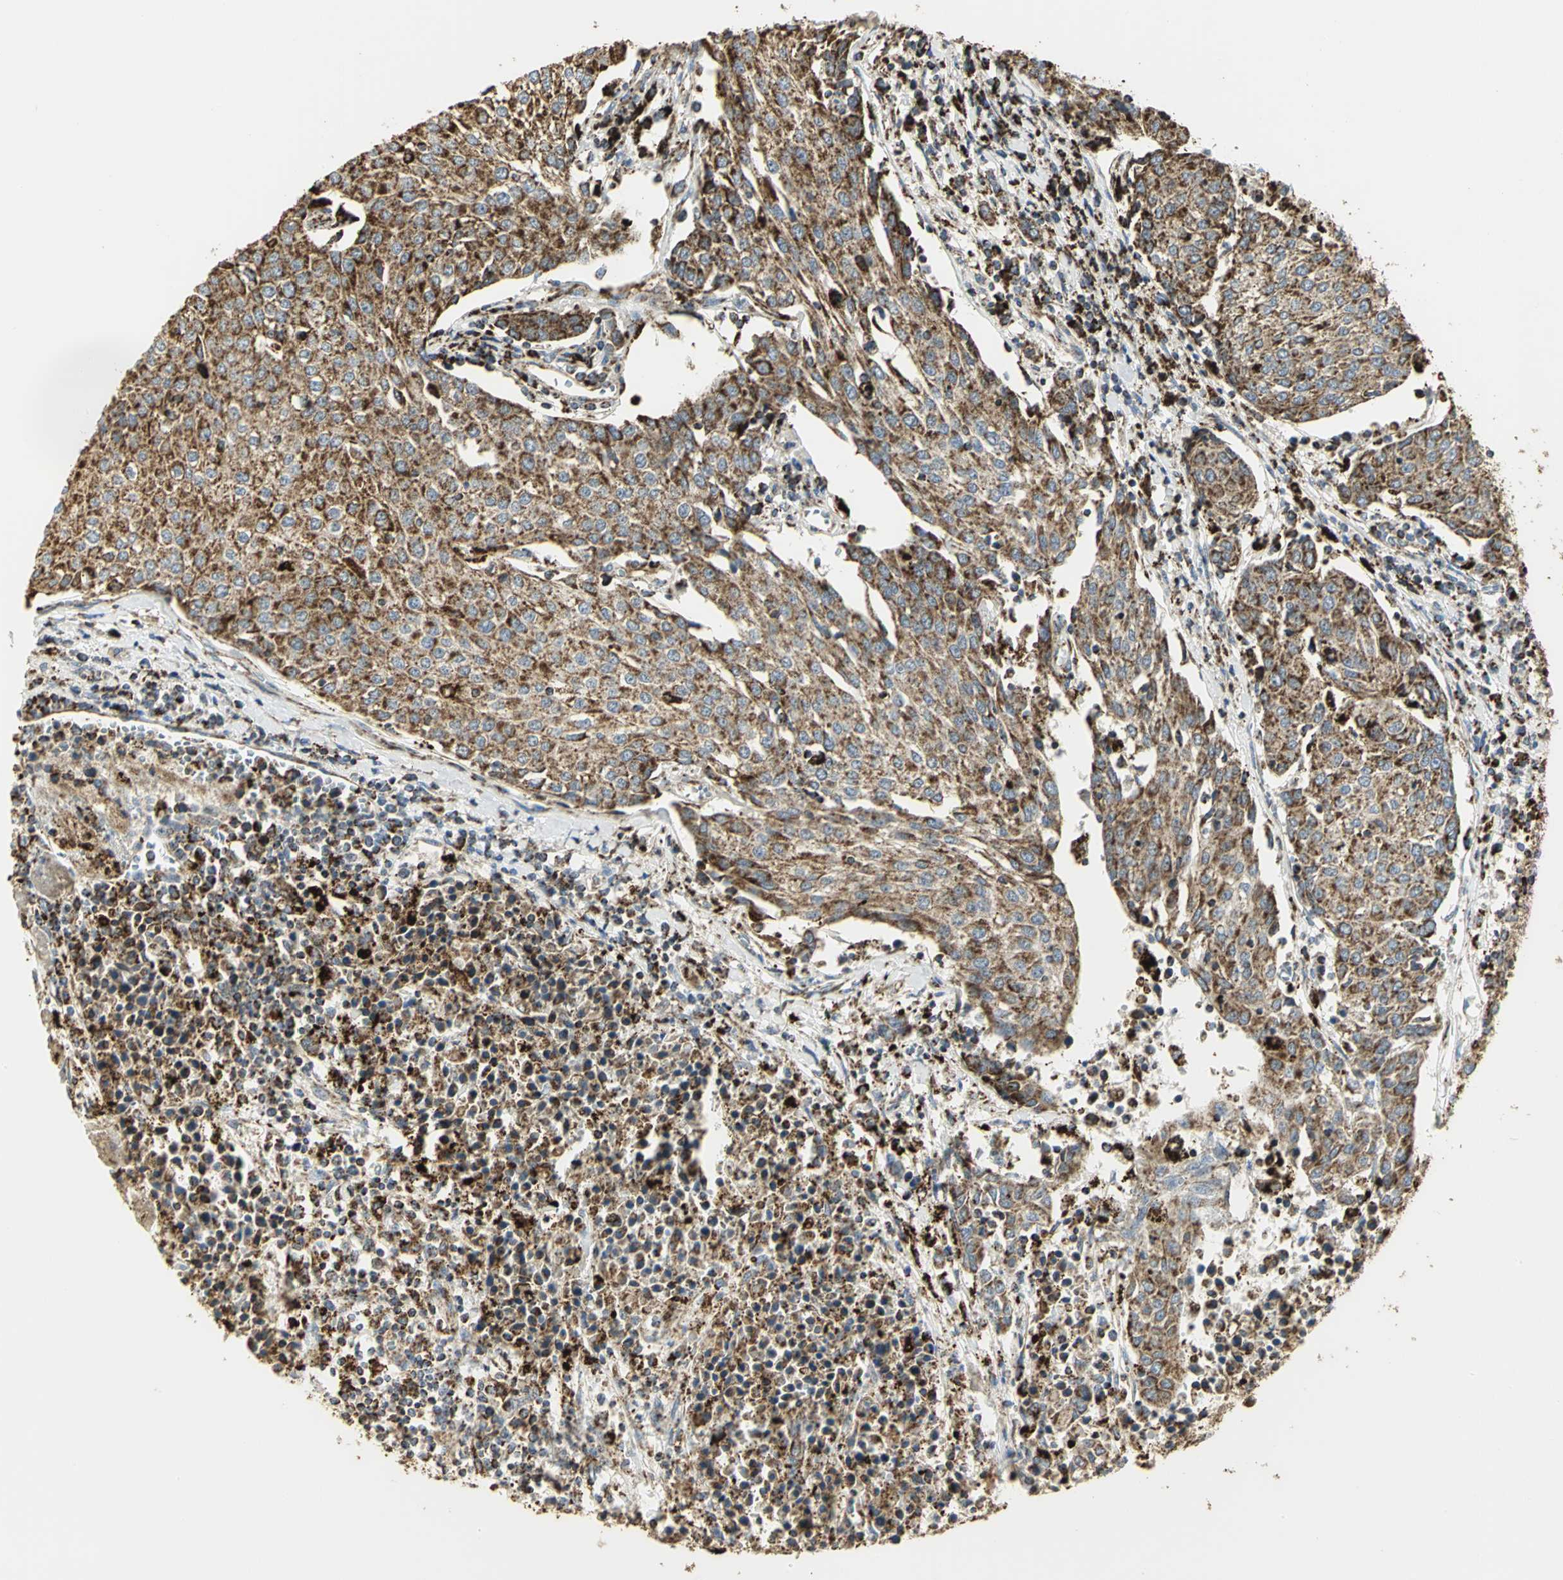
{"staining": {"intensity": "strong", "quantity": ">75%", "location": "cytoplasmic/membranous"}, "tissue": "urothelial cancer", "cell_type": "Tumor cells", "image_type": "cancer", "snomed": [{"axis": "morphology", "description": "Urothelial carcinoma, High grade"}, {"axis": "topography", "description": "Urinary bladder"}], "caption": "Protein staining of urothelial cancer tissue shows strong cytoplasmic/membranous expression in approximately >75% of tumor cells.", "gene": "VDAC1", "patient": {"sex": "female", "age": 85}}